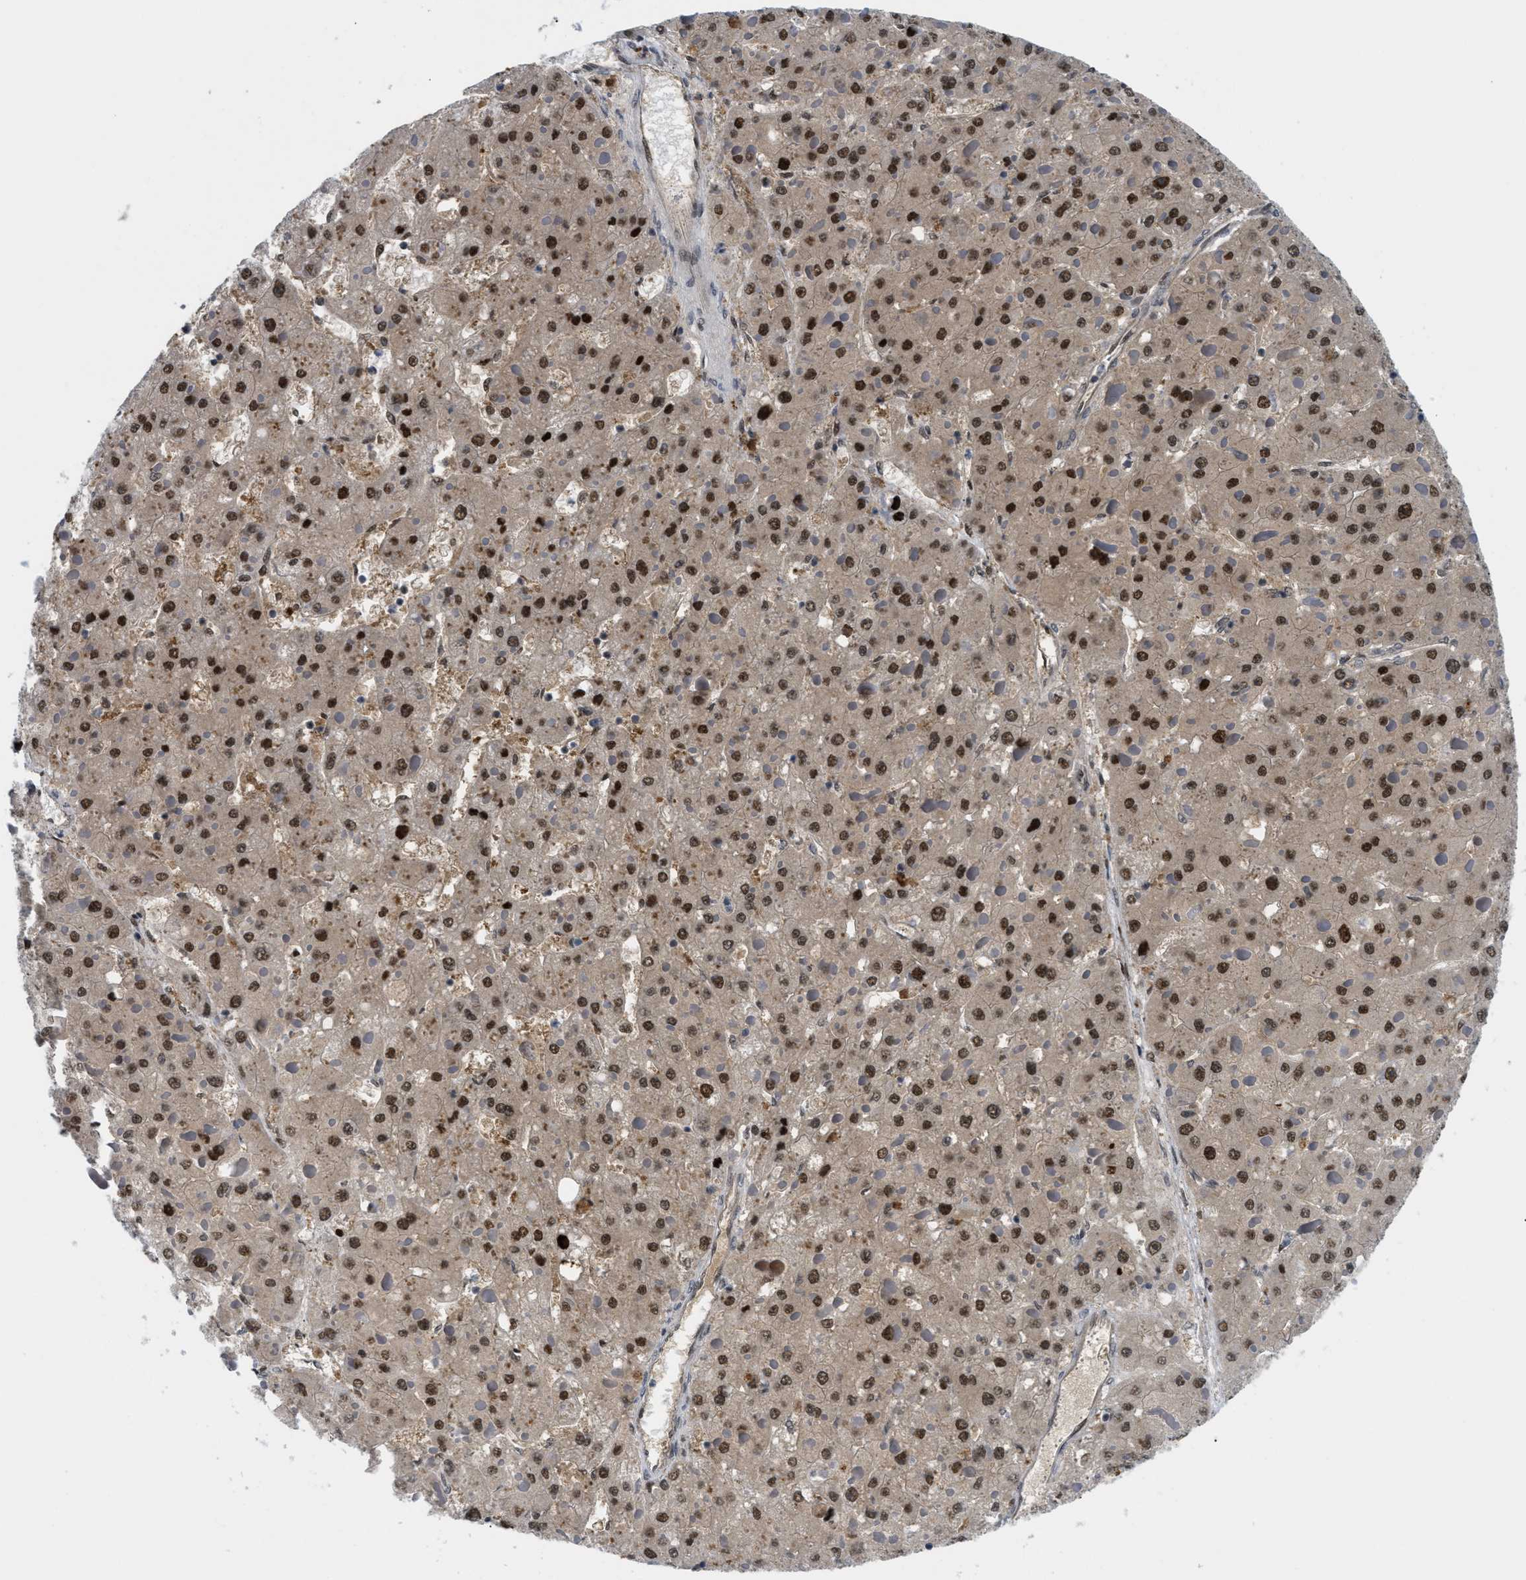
{"staining": {"intensity": "strong", "quantity": ">75%", "location": "cytoplasmic/membranous,nuclear"}, "tissue": "liver cancer", "cell_type": "Tumor cells", "image_type": "cancer", "snomed": [{"axis": "morphology", "description": "Carcinoma, Hepatocellular, NOS"}, {"axis": "topography", "description": "Liver"}], "caption": "A high-resolution micrograph shows IHC staining of liver hepatocellular carcinoma, which exhibits strong cytoplasmic/membranous and nuclear positivity in approximately >75% of tumor cells.", "gene": "SLC29A2", "patient": {"sex": "female", "age": 73}}